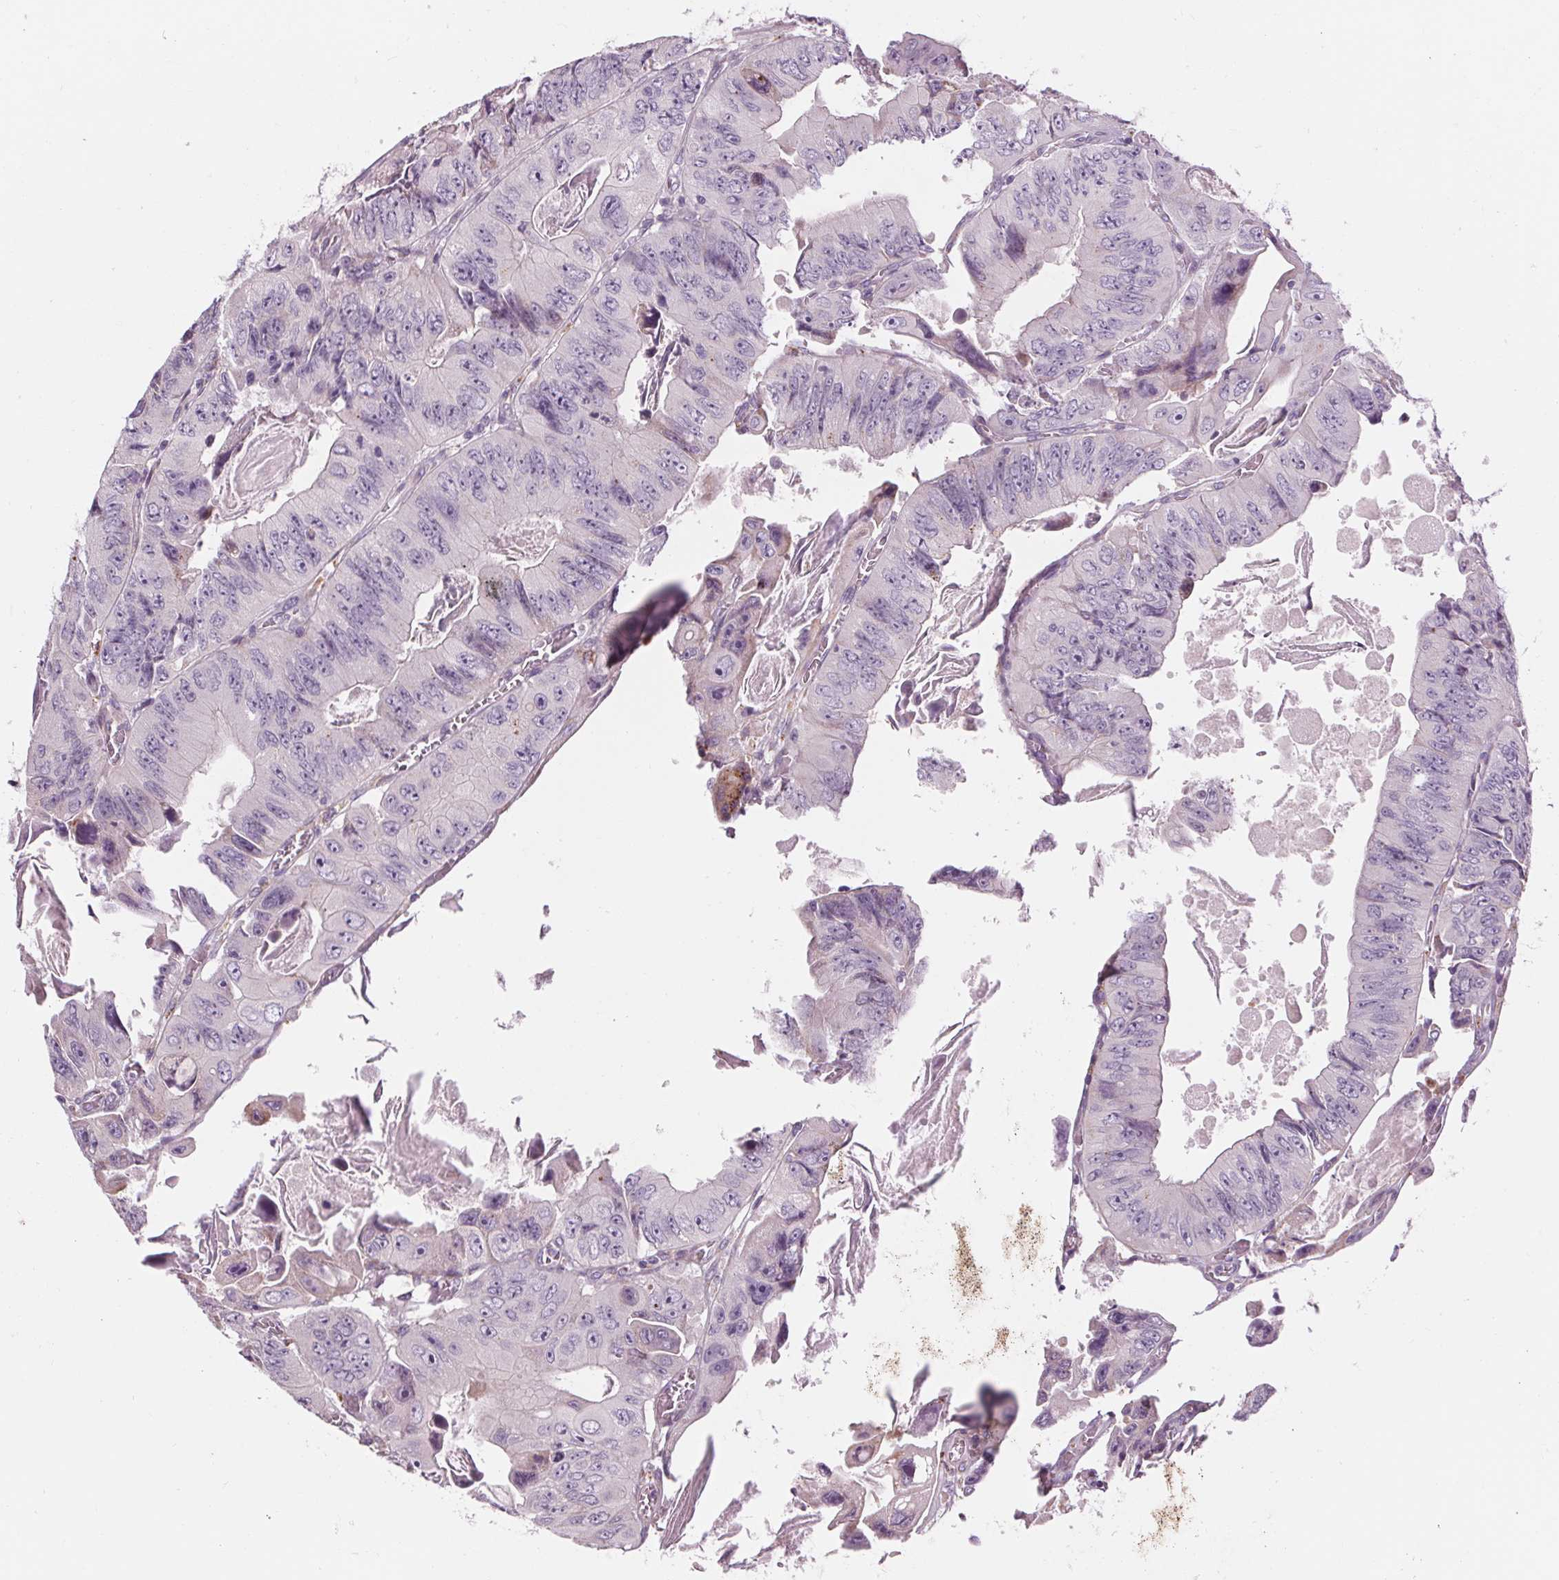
{"staining": {"intensity": "negative", "quantity": "none", "location": "none"}, "tissue": "colorectal cancer", "cell_type": "Tumor cells", "image_type": "cancer", "snomed": [{"axis": "morphology", "description": "Adenocarcinoma, NOS"}, {"axis": "topography", "description": "Colon"}], "caption": "A histopathology image of human colorectal cancer is negative for staining in tumor cells.", "gene": "SAMD5", "patient": {"sex": "female", "age": 84}}